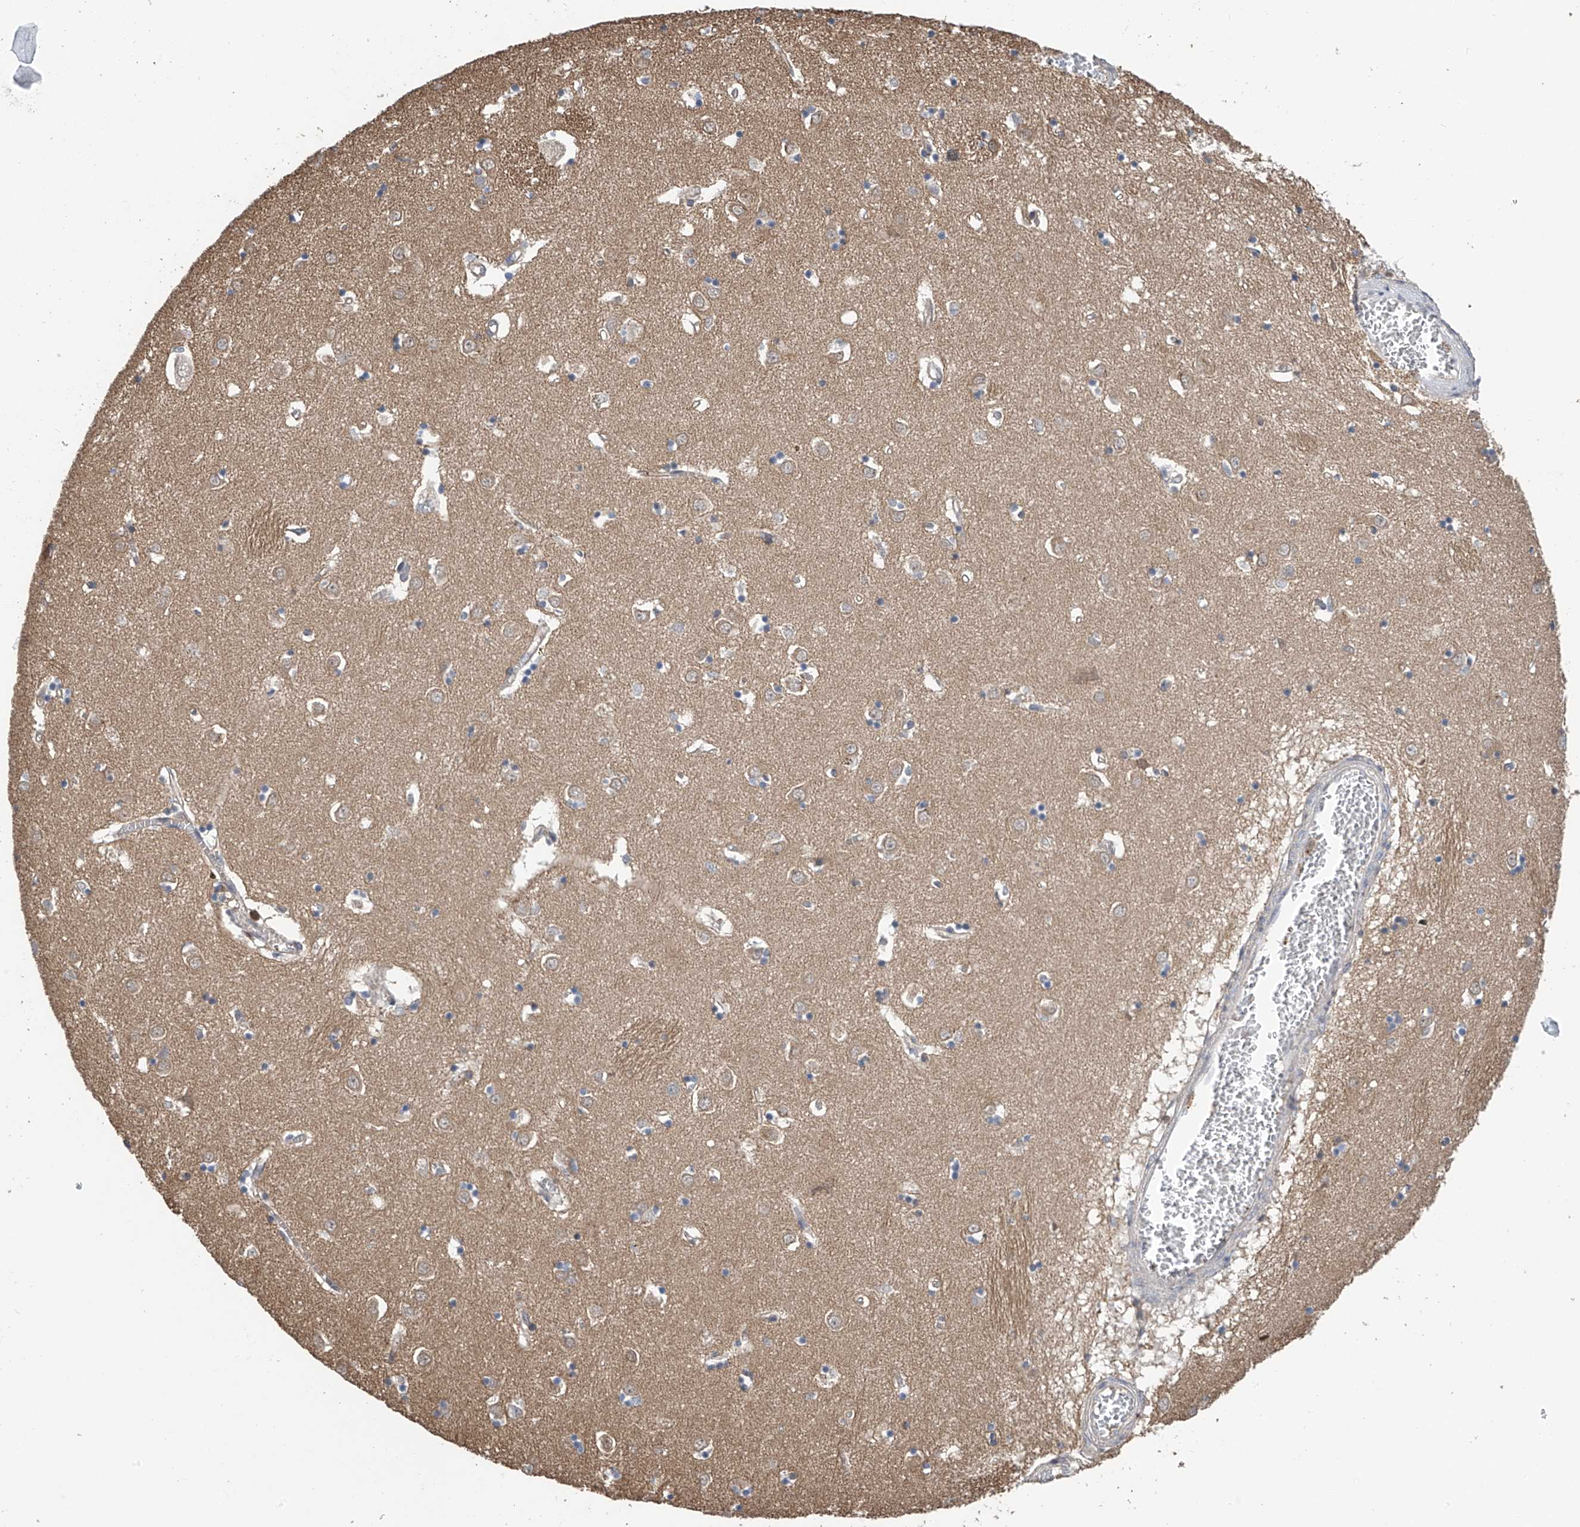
{"staining": {"intensity": "negative", "quantity": "none", "location": "none"}, "tissue": "caudate", "cell_type": "Glial cells", "image_type": "normal", "snomed": [{"axis": "morphology", "description": "Normal tissue, NOS"}, {"axis": "topography", "description": "Lateral ventricle wall"}], "caption": "An image of caudate stained for a protein demonstrates no brown staining in glial cells. Brightfield microscopy of immunohistochemistry stained with DAB (3,3'-diaminobenzidine) (brown) and hematoxylin (blue), captured at high magnification.", "gene": "DNAJC9", "patient": {"sex": "male", "age": 70}}